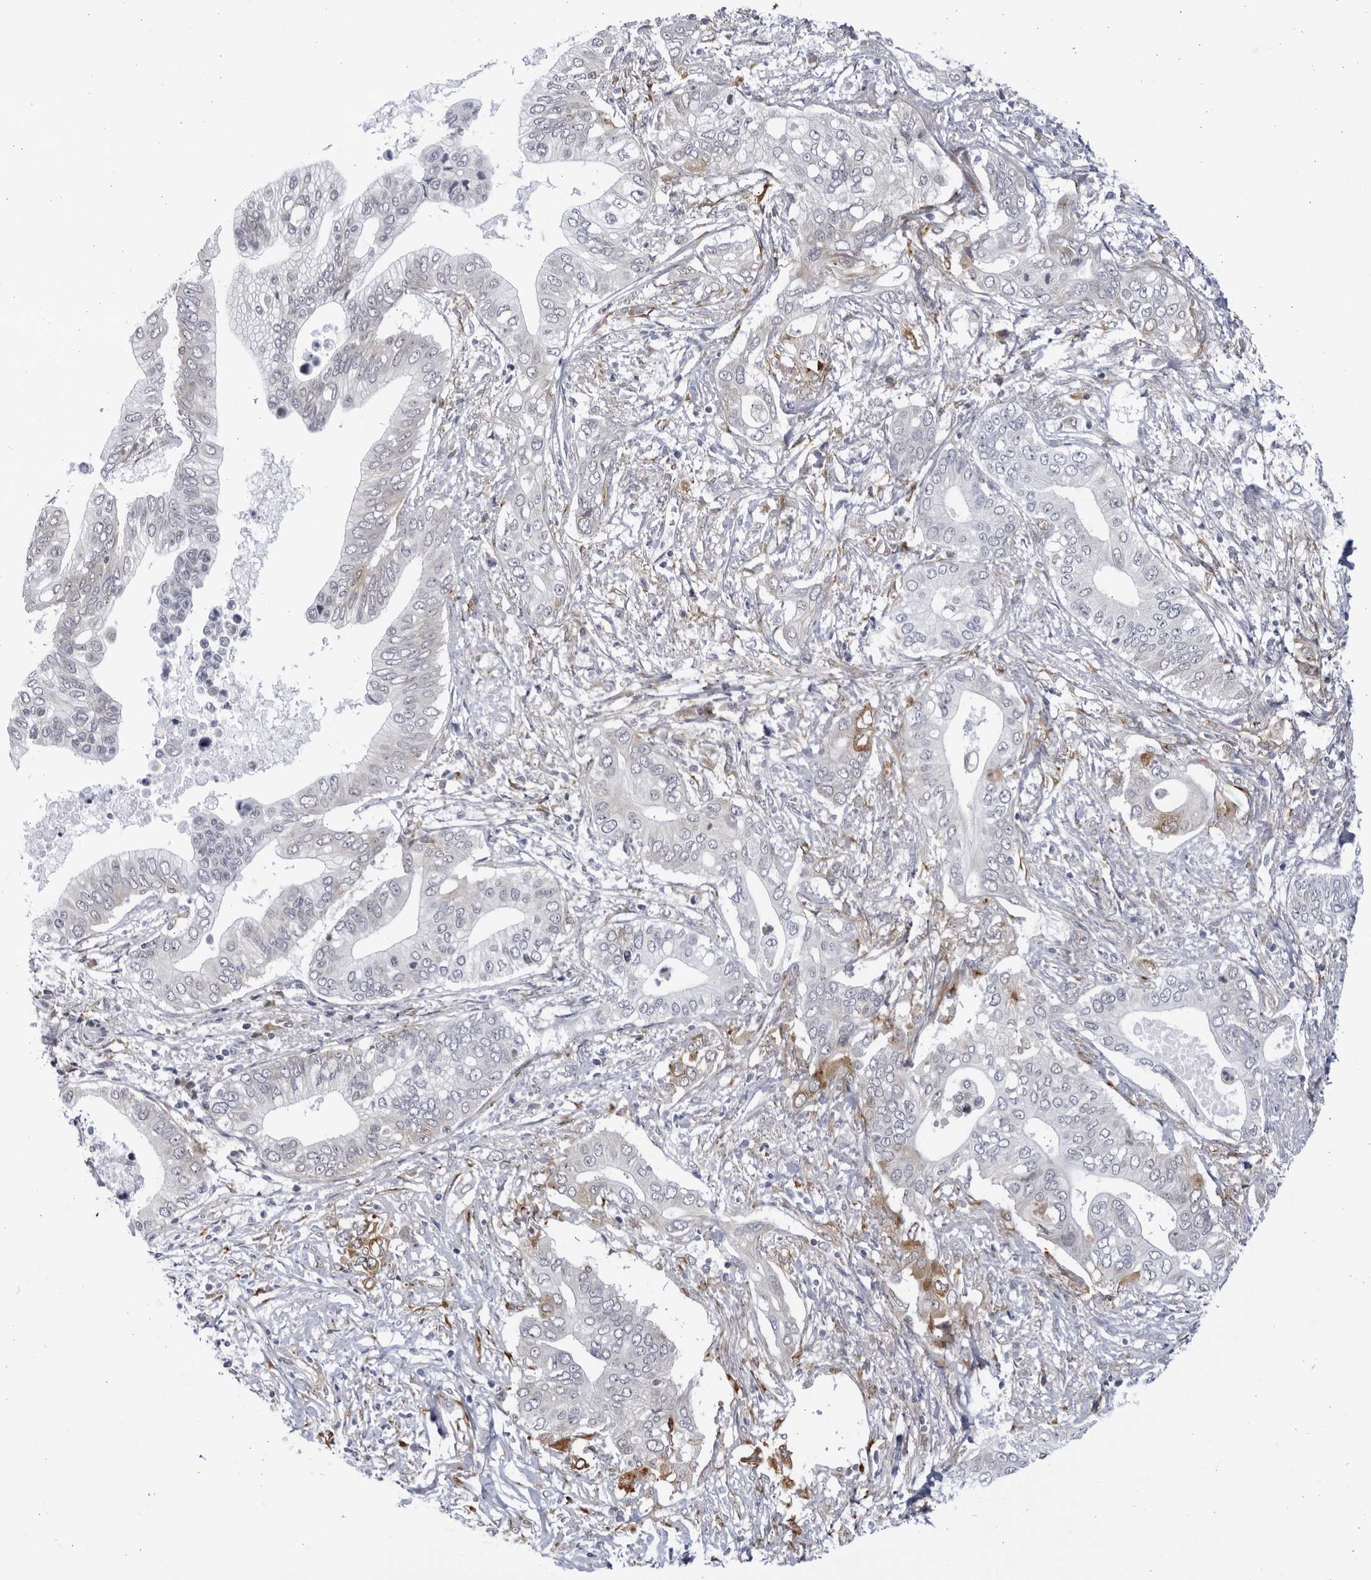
{"staining": {"intensity": "negative", "quantity": "none", "location": "none"}, "tissue": "pancreatic cancer", "cell_type": "Tumor cells", "image_type": "cancer", "snomed": [{"axis": "morphology", "description": "Normal tissue, NOS"}, {"axis": "morphology", "description": "Adenocarcinoma, NOS"}, {"axis": "topography", "description": "Pancreas"}, {"axis": "topography", "description": "Peripheral nerve tissue"}], "caption": "Human pancreatic cancer stained for a protein using IHC demonstrates no staining in tumor cells.", "gene": "BMP2K", "patient": {"sex": "male", "age": 59}}